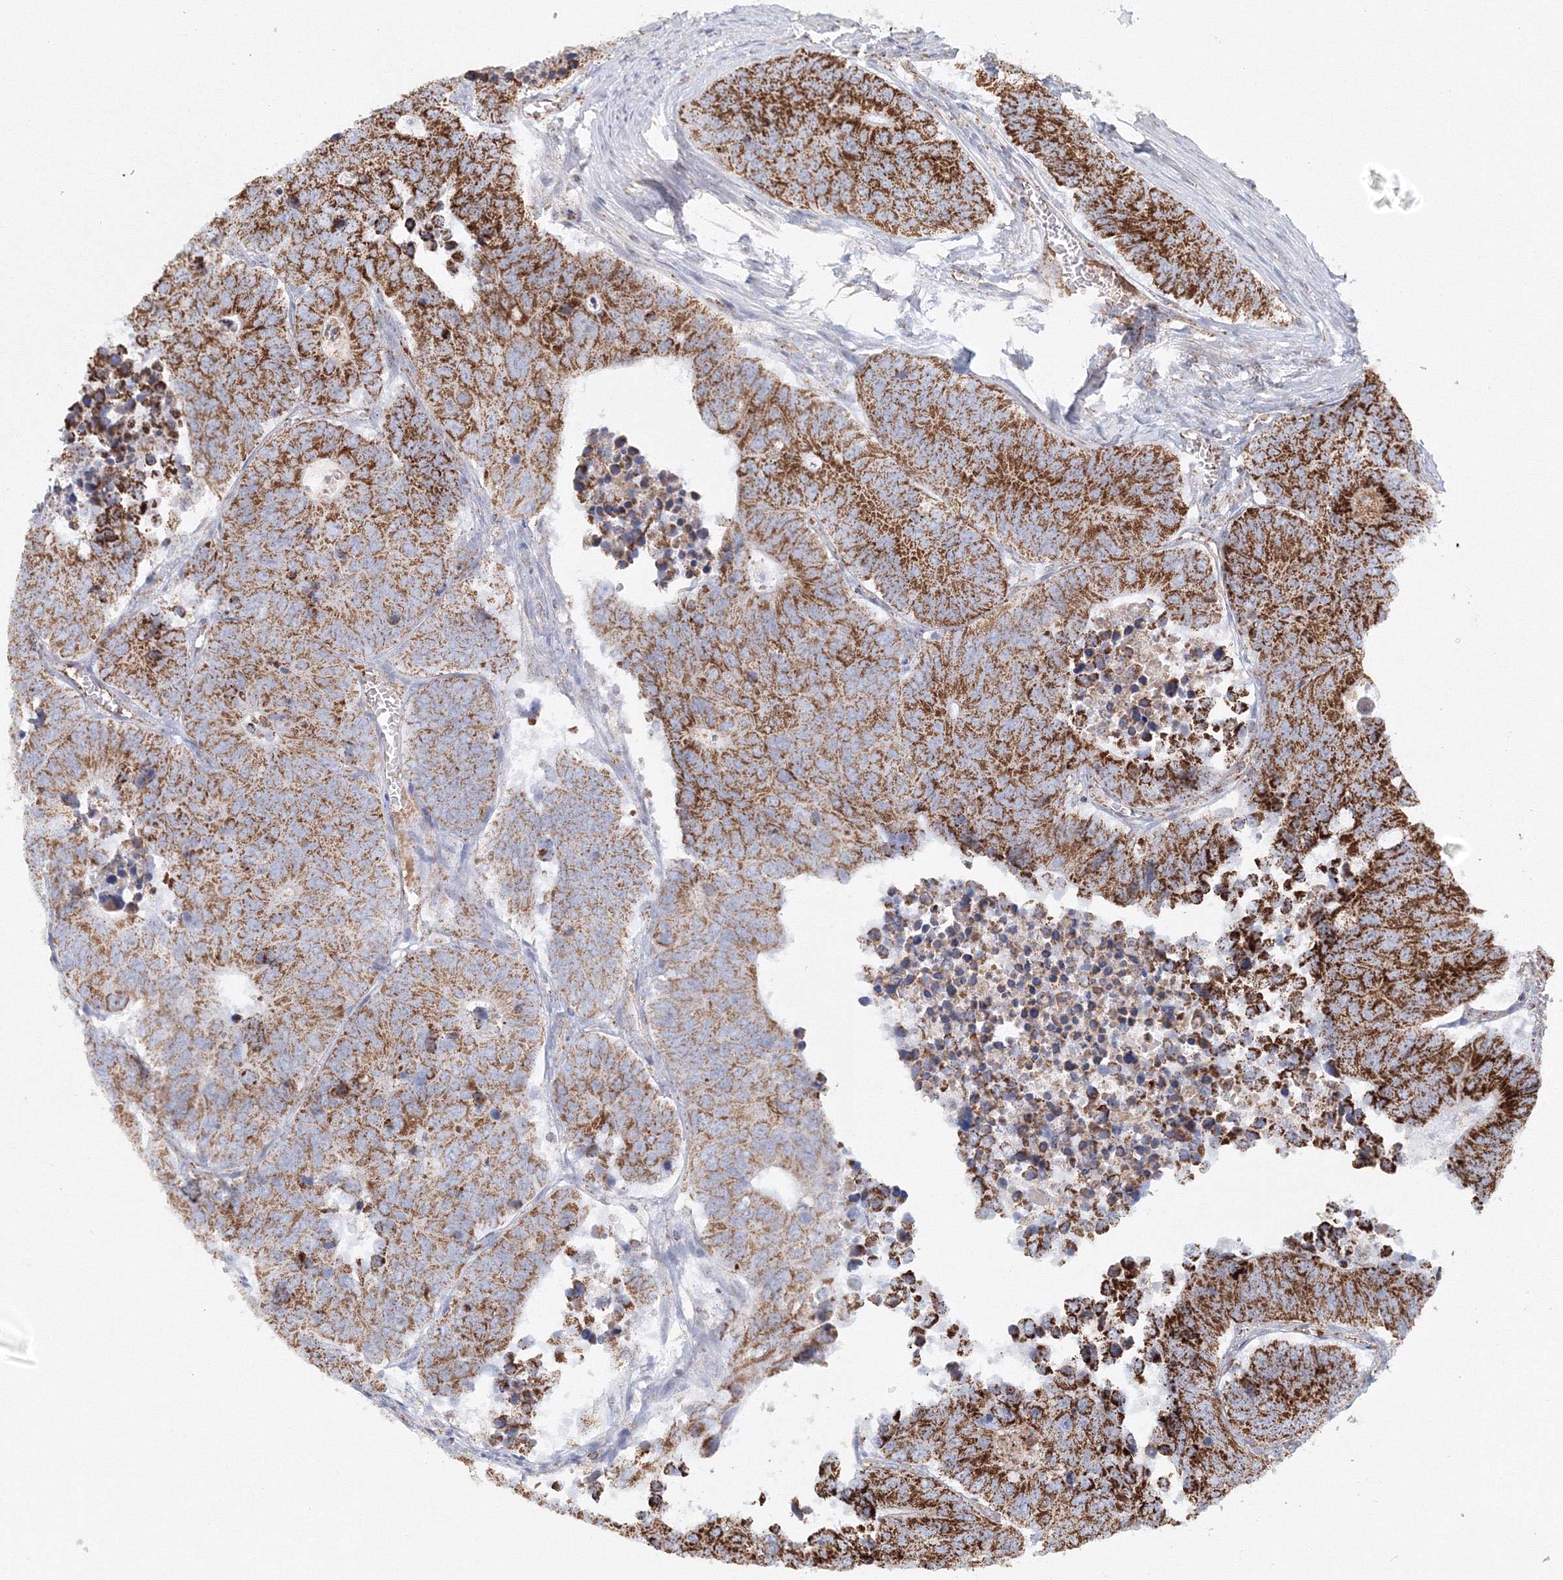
{"staining": {"intensity": "strong", "quantity": ">75%", "location": "cytoplasmic/membranous"}, "tissue": "colorectal cancer", "cell_type": "Tumor cells", "image_type": "cancer", "snomed": [{"axis": "morphology", "description": "Adenocarcinoma, NOS"}, {"axis": "topography", "description": "Colon"}], "caption": "Immunohistochemical staining of colorectal cancer (adenocarcinoma) exhibits high levels of strong cytoplasmic/membranous protein expression in approximately >75% of tumor cells. (DAB IHC, brown staining for protein, blue staining for nuclei).", "gene": "GRPEL1", "patient": {"sex": "male", "age": 87}}